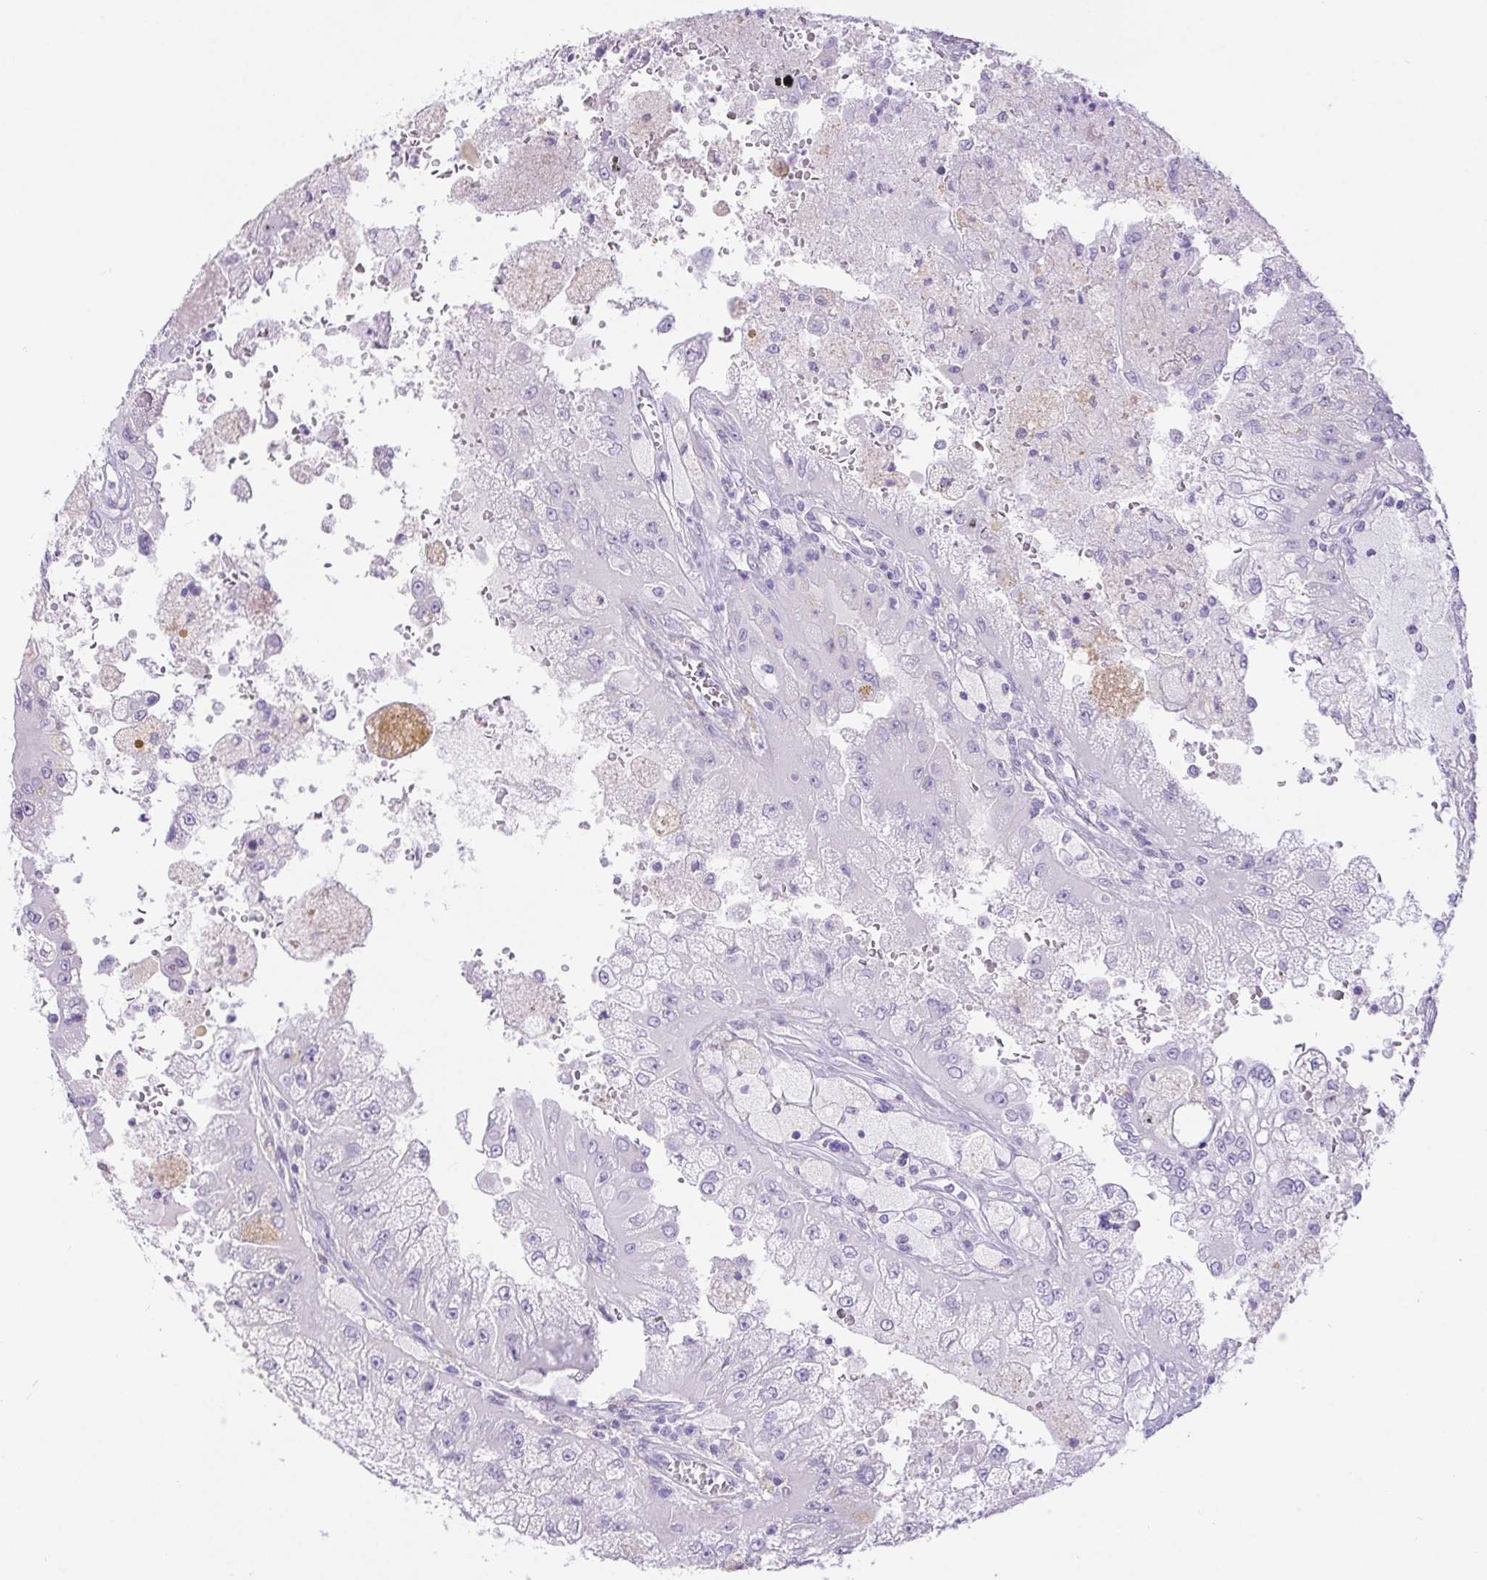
{"staining": {"intensity": "negative", "quantity": "none", "location": "none"}, "tissue": "renal cancer", "cell_type": "Tumor cells", "image_type": "cancer", "snomed": [{"axis": "morphology", "description": "Adenocarcinoma, NOS"}, {"axis": "topography", "description": "Kidney"}], "caption": "This is an immunohistochemistry (IHC) histopathology image of renal adenocarcinoma. There is no positivity in tumor cells.", "gene": "ERP27", "patient": {"sex": "male", "age": 58}}